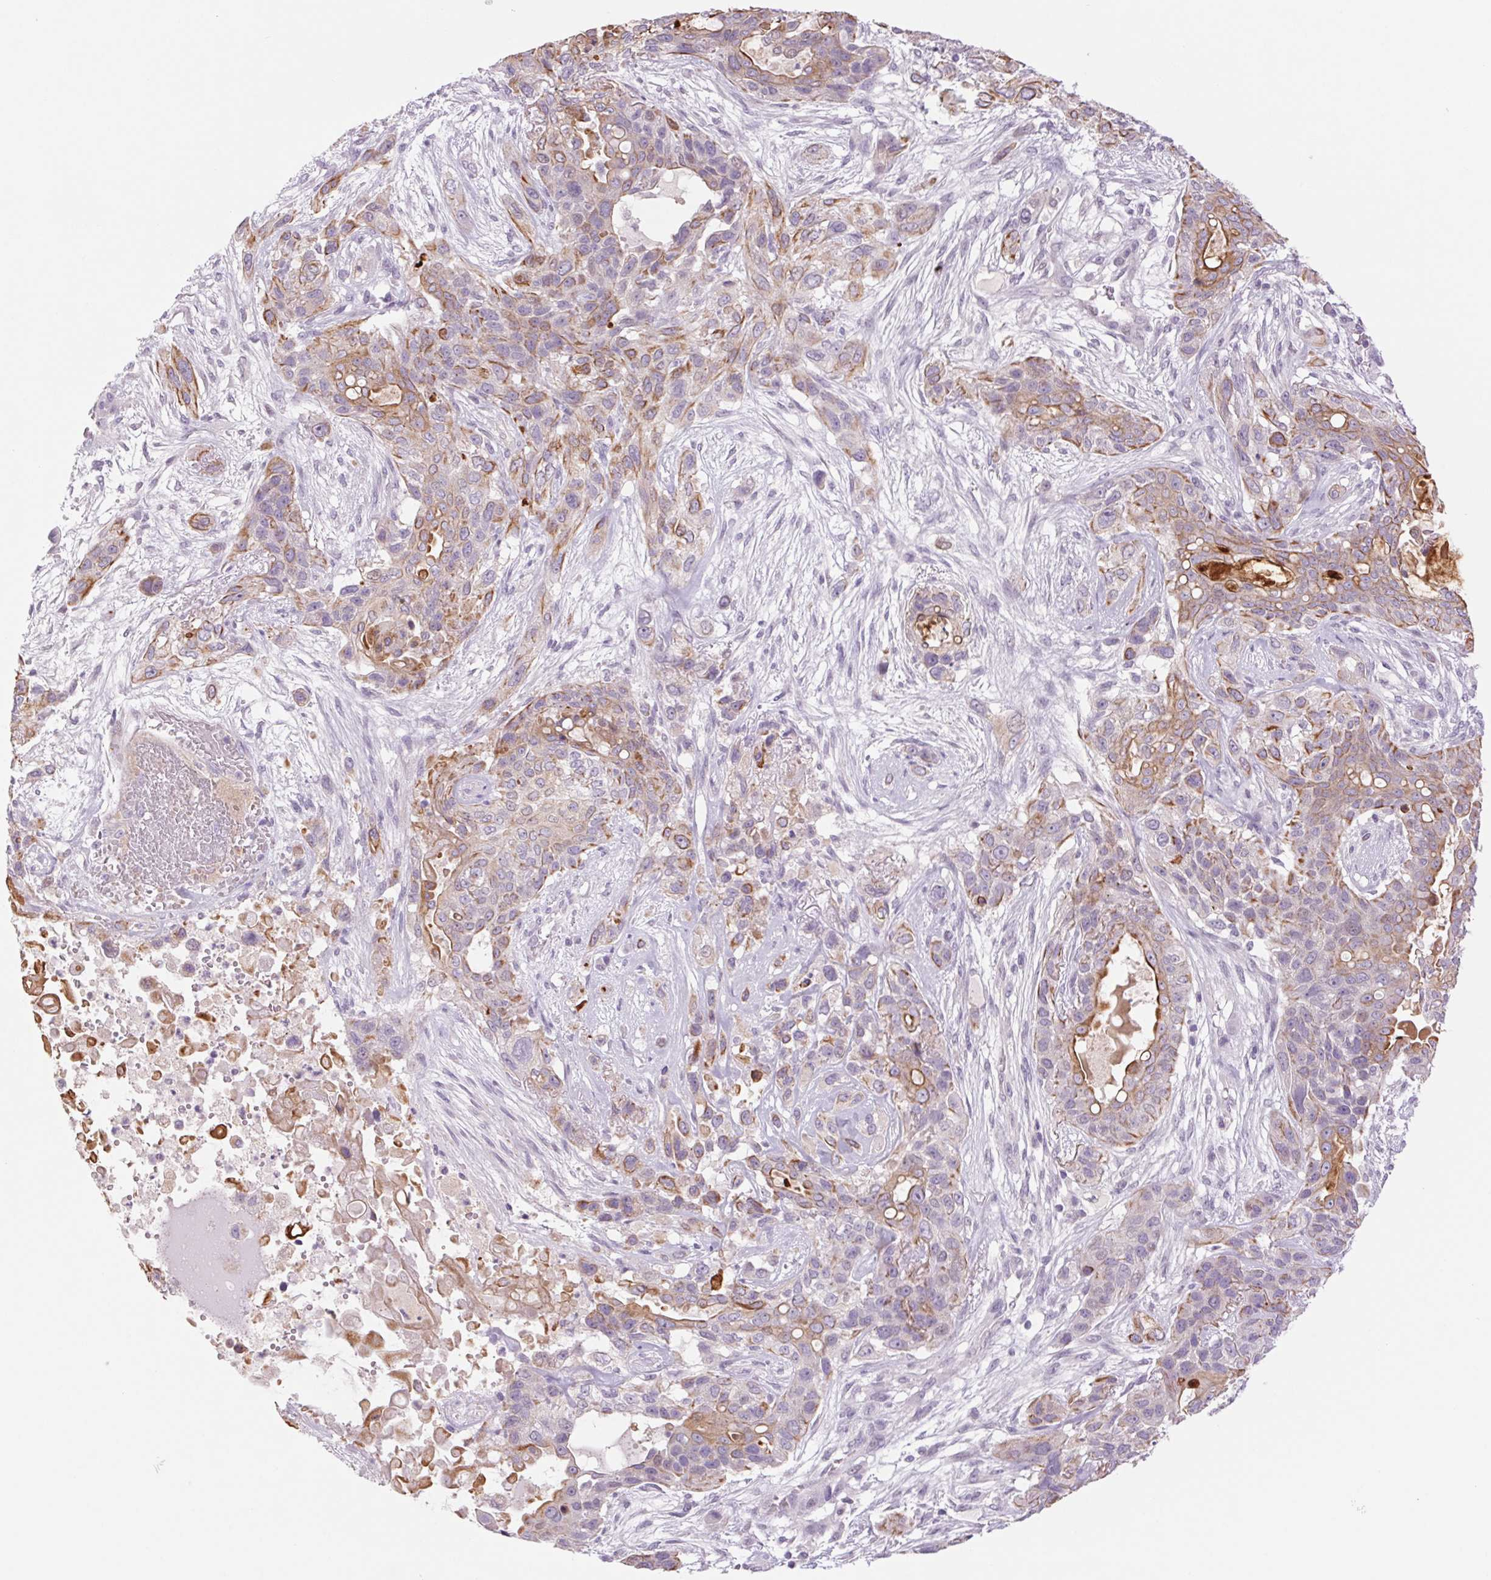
{"staining": {"intensity": "moderate", "quantity": "<25%", "location": "cytoplasmic/membranous"}, "tissue": "lung cancer", "cell_type": "Tumor cells", "image_type": "cancer", "snomed": [{"axis": "morphology", "description": "Squamous cell carcinoma, NOS"}, {"axis": "topography", "description": "Lung"}], "caption": "Immunohistochemical staining of human squamous cell carcinoma (lung) shows low levels of moderate cytoplasmic/membranous protein expression in about <25% of tumor cells.", "gene": "KRT1", "patient": {"sex": "female", "age": 70}}